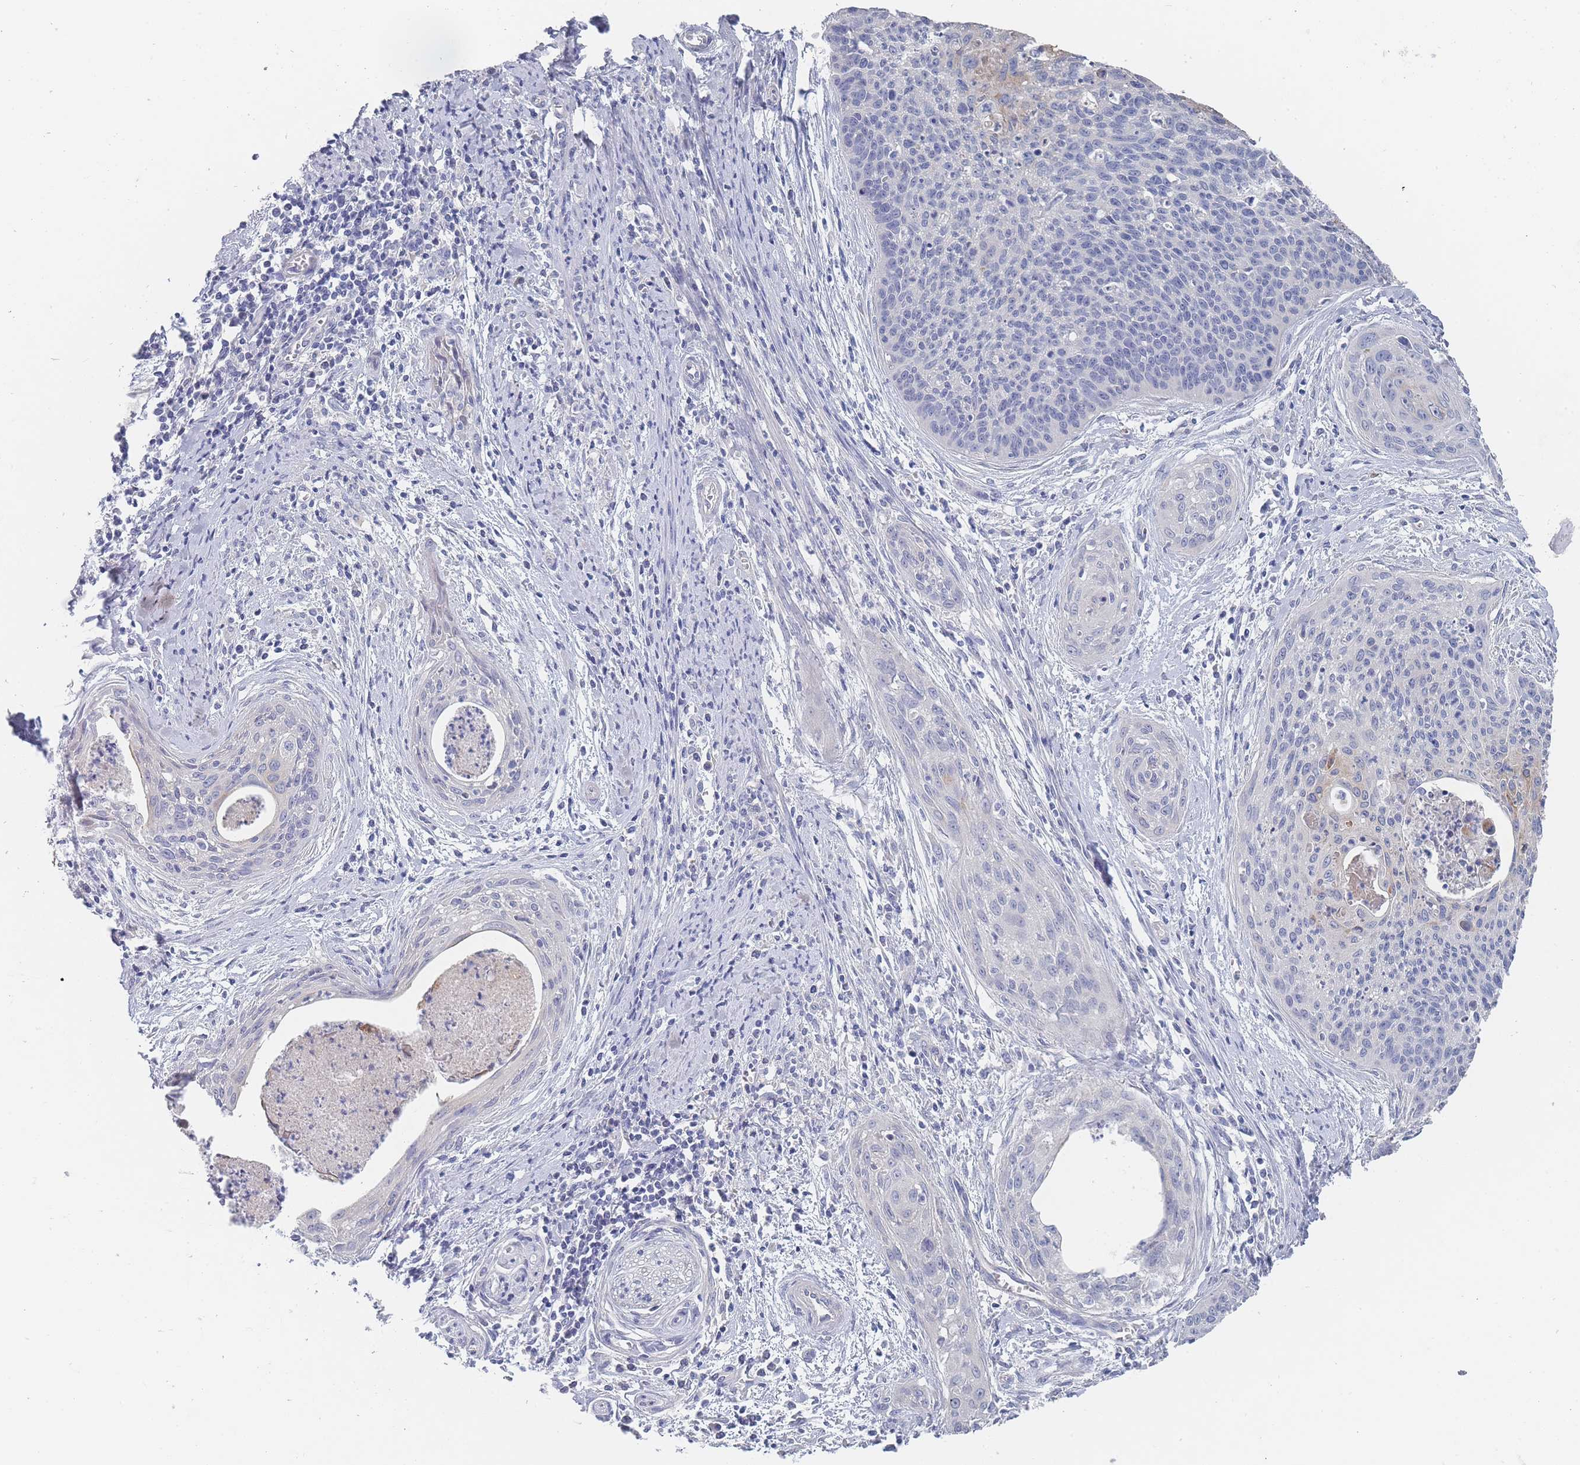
{"staining": {"intensity": "negative", "quantity": "none", "location": "none"}, "tissue": "cervical cancer", "cell_type": "Tumor cells", "image_type": "cancer", "snomed": [{"axis": "morphology", "description": "Squamous cell carcinoma, NOS"}, {"axis": "topography", "description": "Cervix"}], "caption": "There is no significant expression in tumor cells of cervical squamous cell carcinoma.", "gene": "ACAD11", "patient": {"sex": "female", "age": 55}}